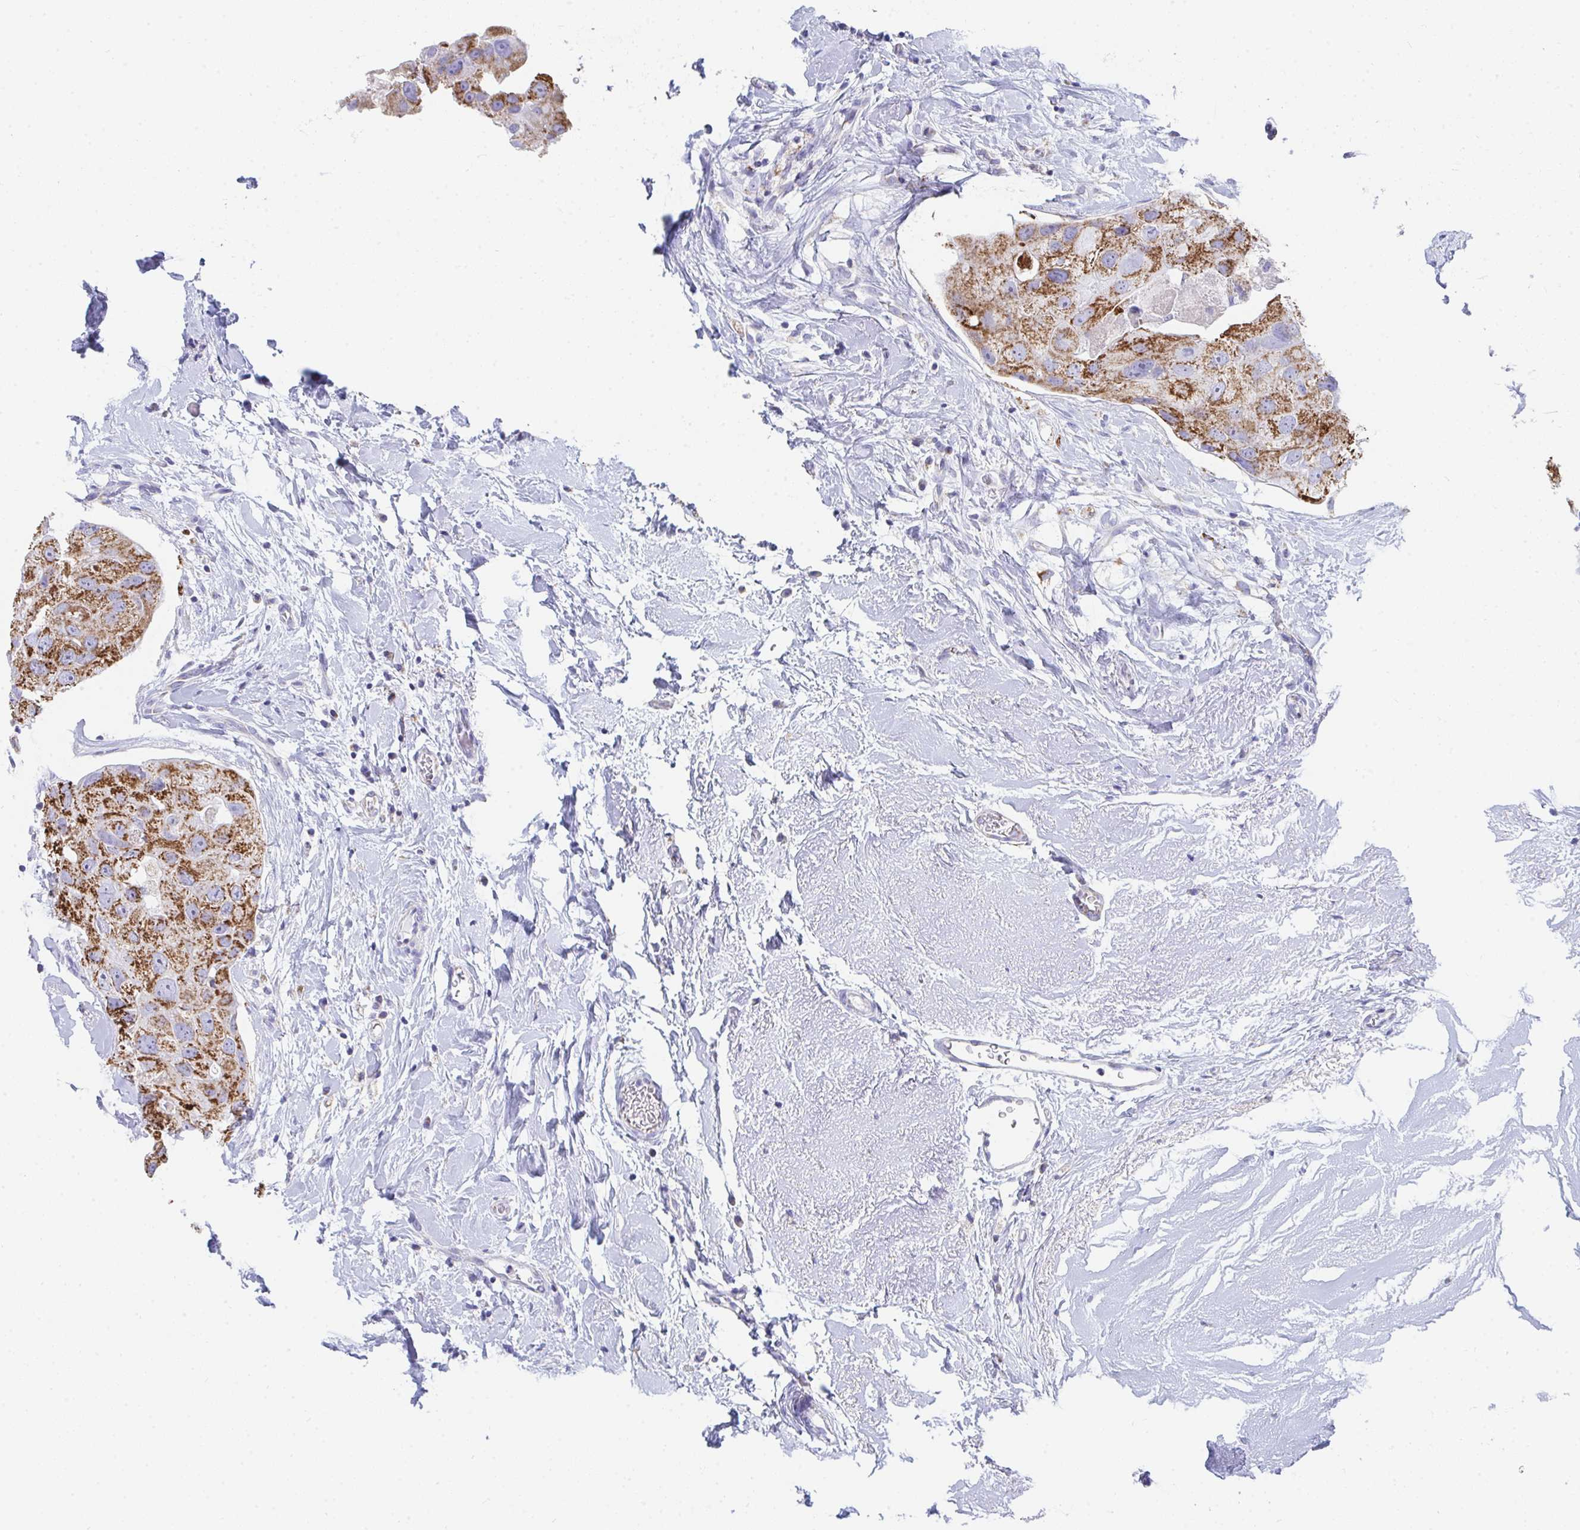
{"staining": {"intensity": "strong", "quantity": ">75%", "location": "cytoplasmic/membranous"}, "tissue": "breast cancer", "cell_type": "Tumor cells", "image_type": "cancer", "snomed": [{"axis": "morphology", "description": "Duct carcinoma"}, {"axis": "topography", "description": "Breast"}], "caption": "A brown stain labels strong cytoplasmic/membranous positivity of a protein in invasive ductal carcinoma (breast) tumor cells. The protein of interest is stained brown, and the nuclei are stained in blue (DAB (3,3'-diaminobenzidine) IHC with brightfield microscopy, high magnification).", "gene": "AIFM1", "patient": {"sex": "female", "age": 43}}